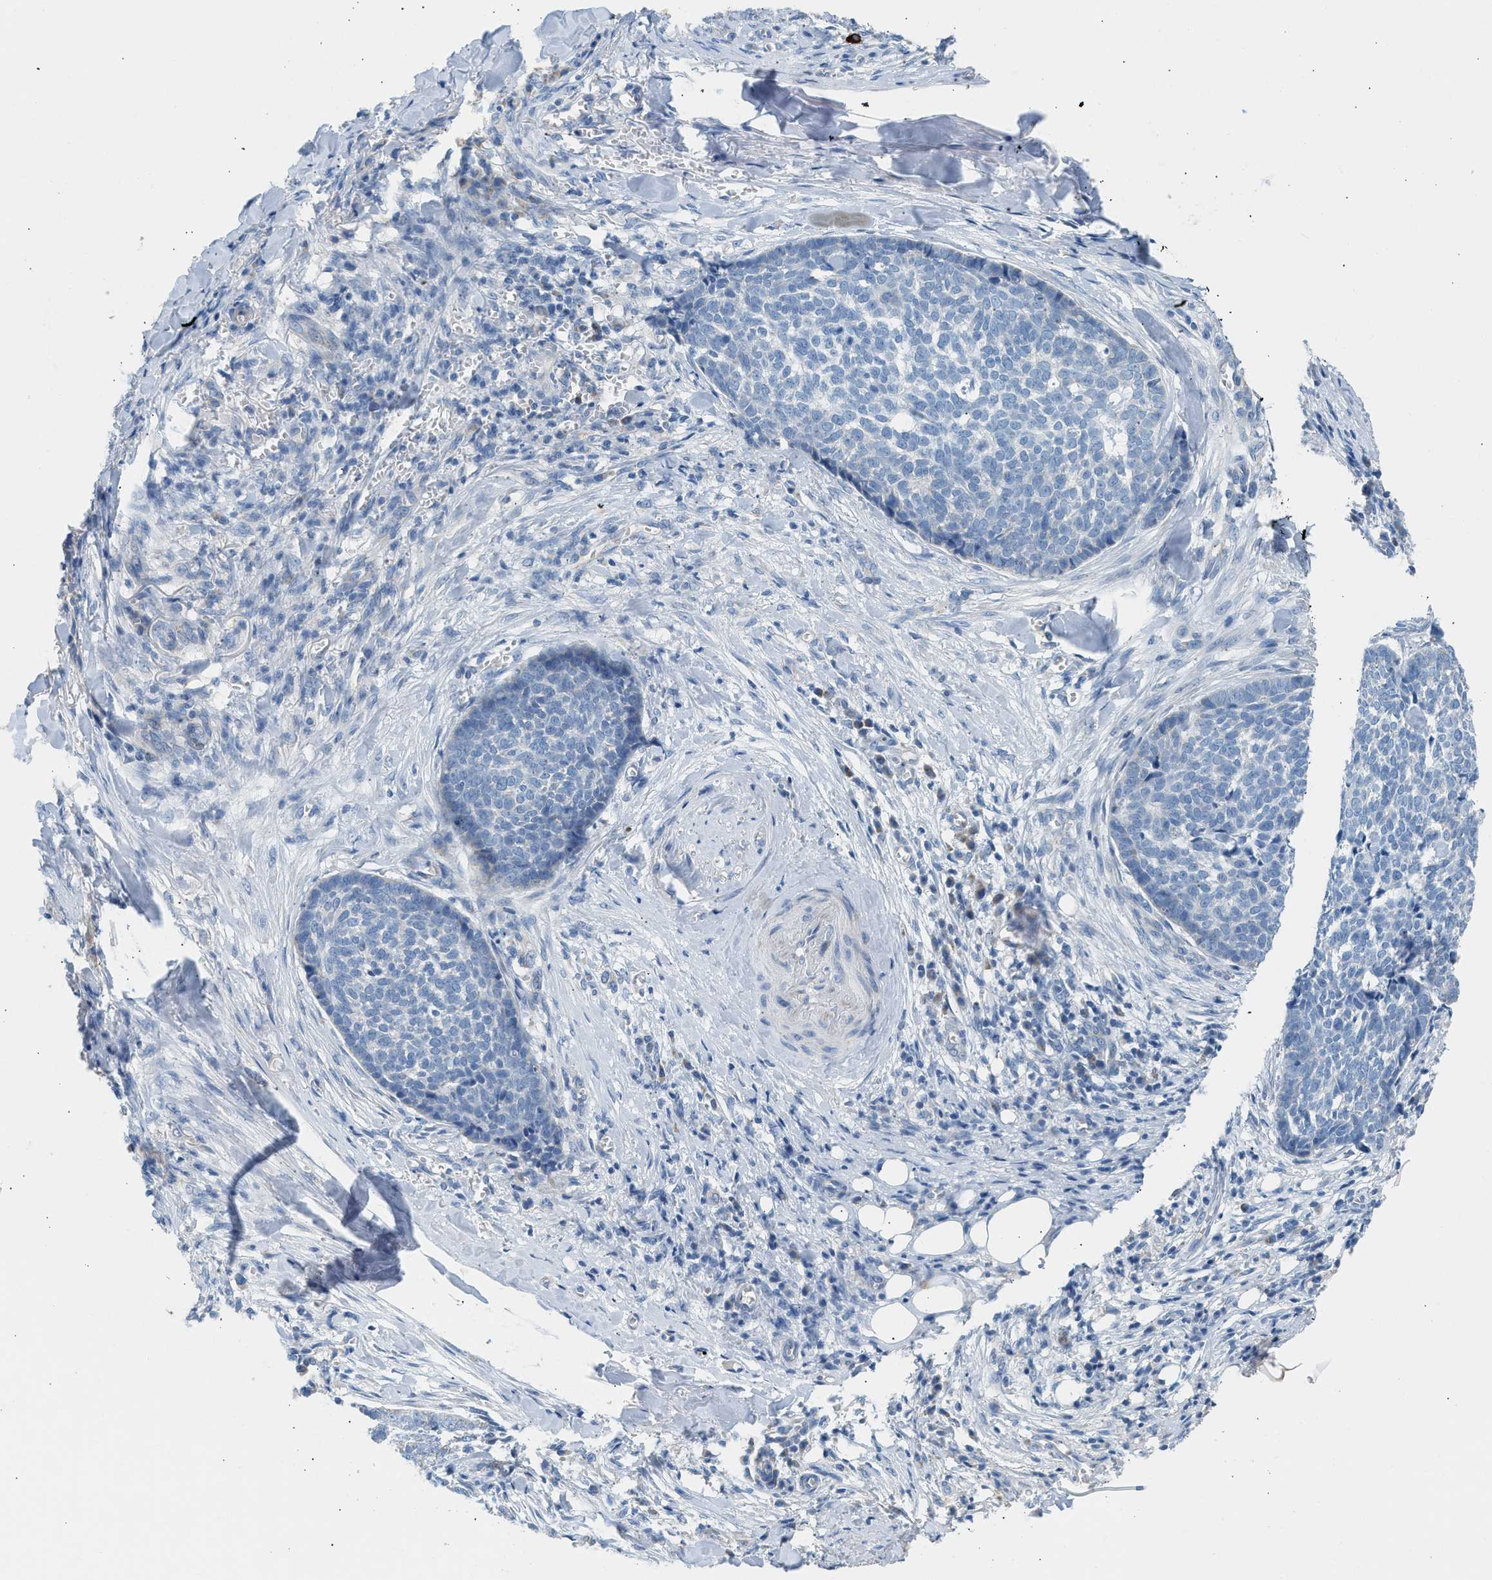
{"staining": {"intensity": "negative", "quantity": "none", "location": "none"}, "tissue": "skin cancer", "cell_type": "Tumor cells", "image_type": "cancer", "snomed": [{"axis": "morphology", "description": "Basal cell carcinoma"}, {"axis": "topography", "description": "Skin"}], "caption": "A histopathology image of skin cancer (basal cell carcinoma) stained for a protein shows no brown staining in tumor cells.", "gene": "NDUFS8", "patient": {"sex": "male", "age": 84}}